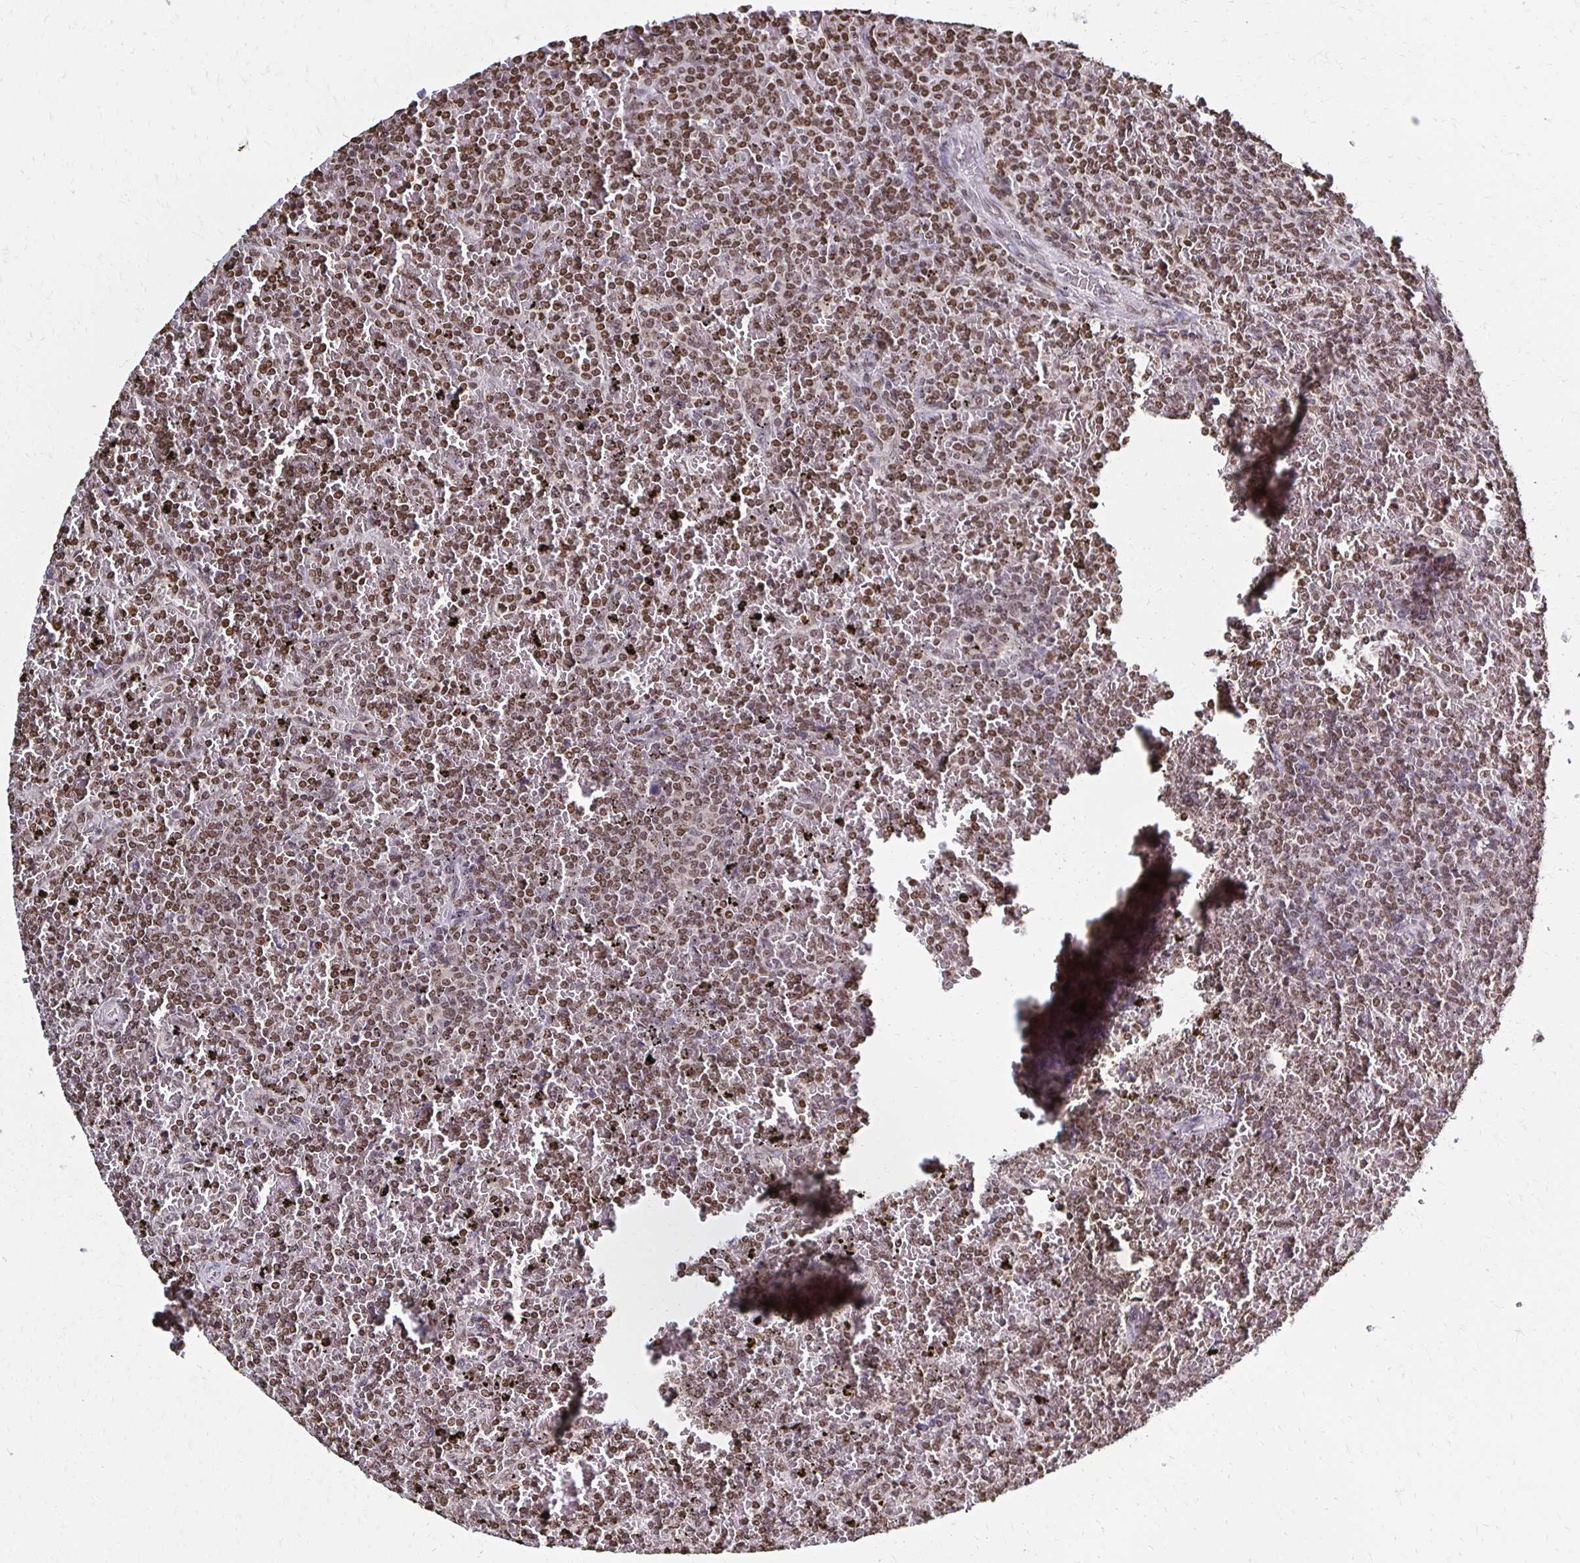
{"staining": {"intensity": "moderate", "quantity": ">75%", "location": "nuclear"}, "tissue": "lymphoma", "cell_type": "Tumor cells", "image_type": "cancer", "snomed": [{"axis": "morphology", "description": "Malignant lymphoma, non-Hodgkin's type, Low grade"}, {"axis": "topography", "description": "Spleen"}], "caption": "Immunohistochemical staining of malignant lymphoma, non-Hodgkin's type (low-grade) exhibits medium levels of moderate nuclear positivity in approximately >75% of tumor cells.", "gene": "HOXA9", "patient": {"sex": "female", "age": 77}}